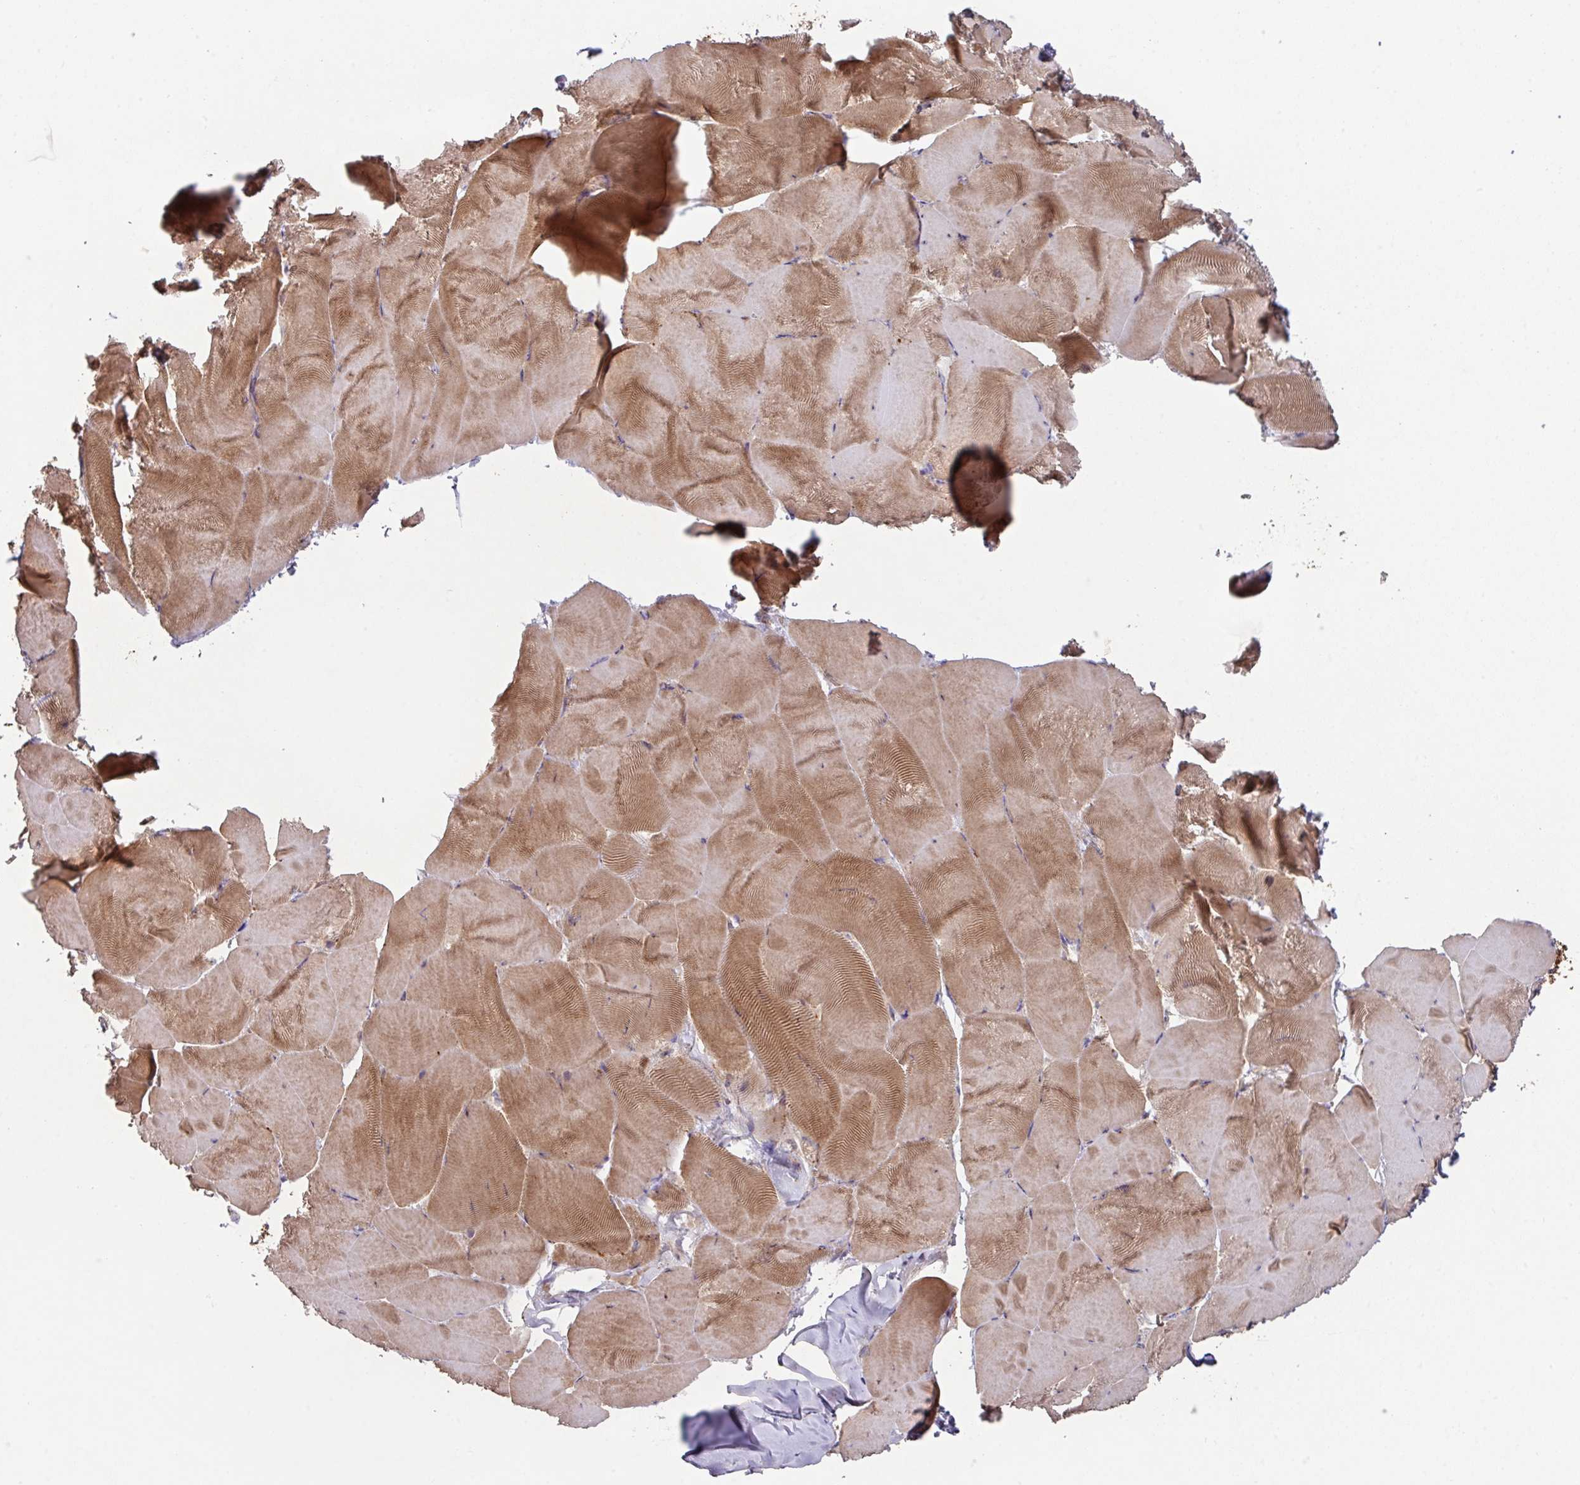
{"staining": {"intensity": "moderate", "quantity": "25%-75%", "location": "cytoplasmic/membranous"}, "tissue": "skeletal muscle", "cell_type": "Myocytes", "image_type": "normal", "snomed": [{"axis": "morphology", "description": "Normal tissue, NOS"}, {"axis": "topography", "description": "Skeletal muscle"}], "caption": "Immunohistochemical staining of normal skeletal muscle shows 25%-75% levels of moderate cytoplasmic/membranous protein expression in about 25%-75% of myocytes. The protein of interest is shown in brown color, while the nuclei are stained blue.", "gene": "TRIM14", "patient": {"sex": "female", "age": 64}}